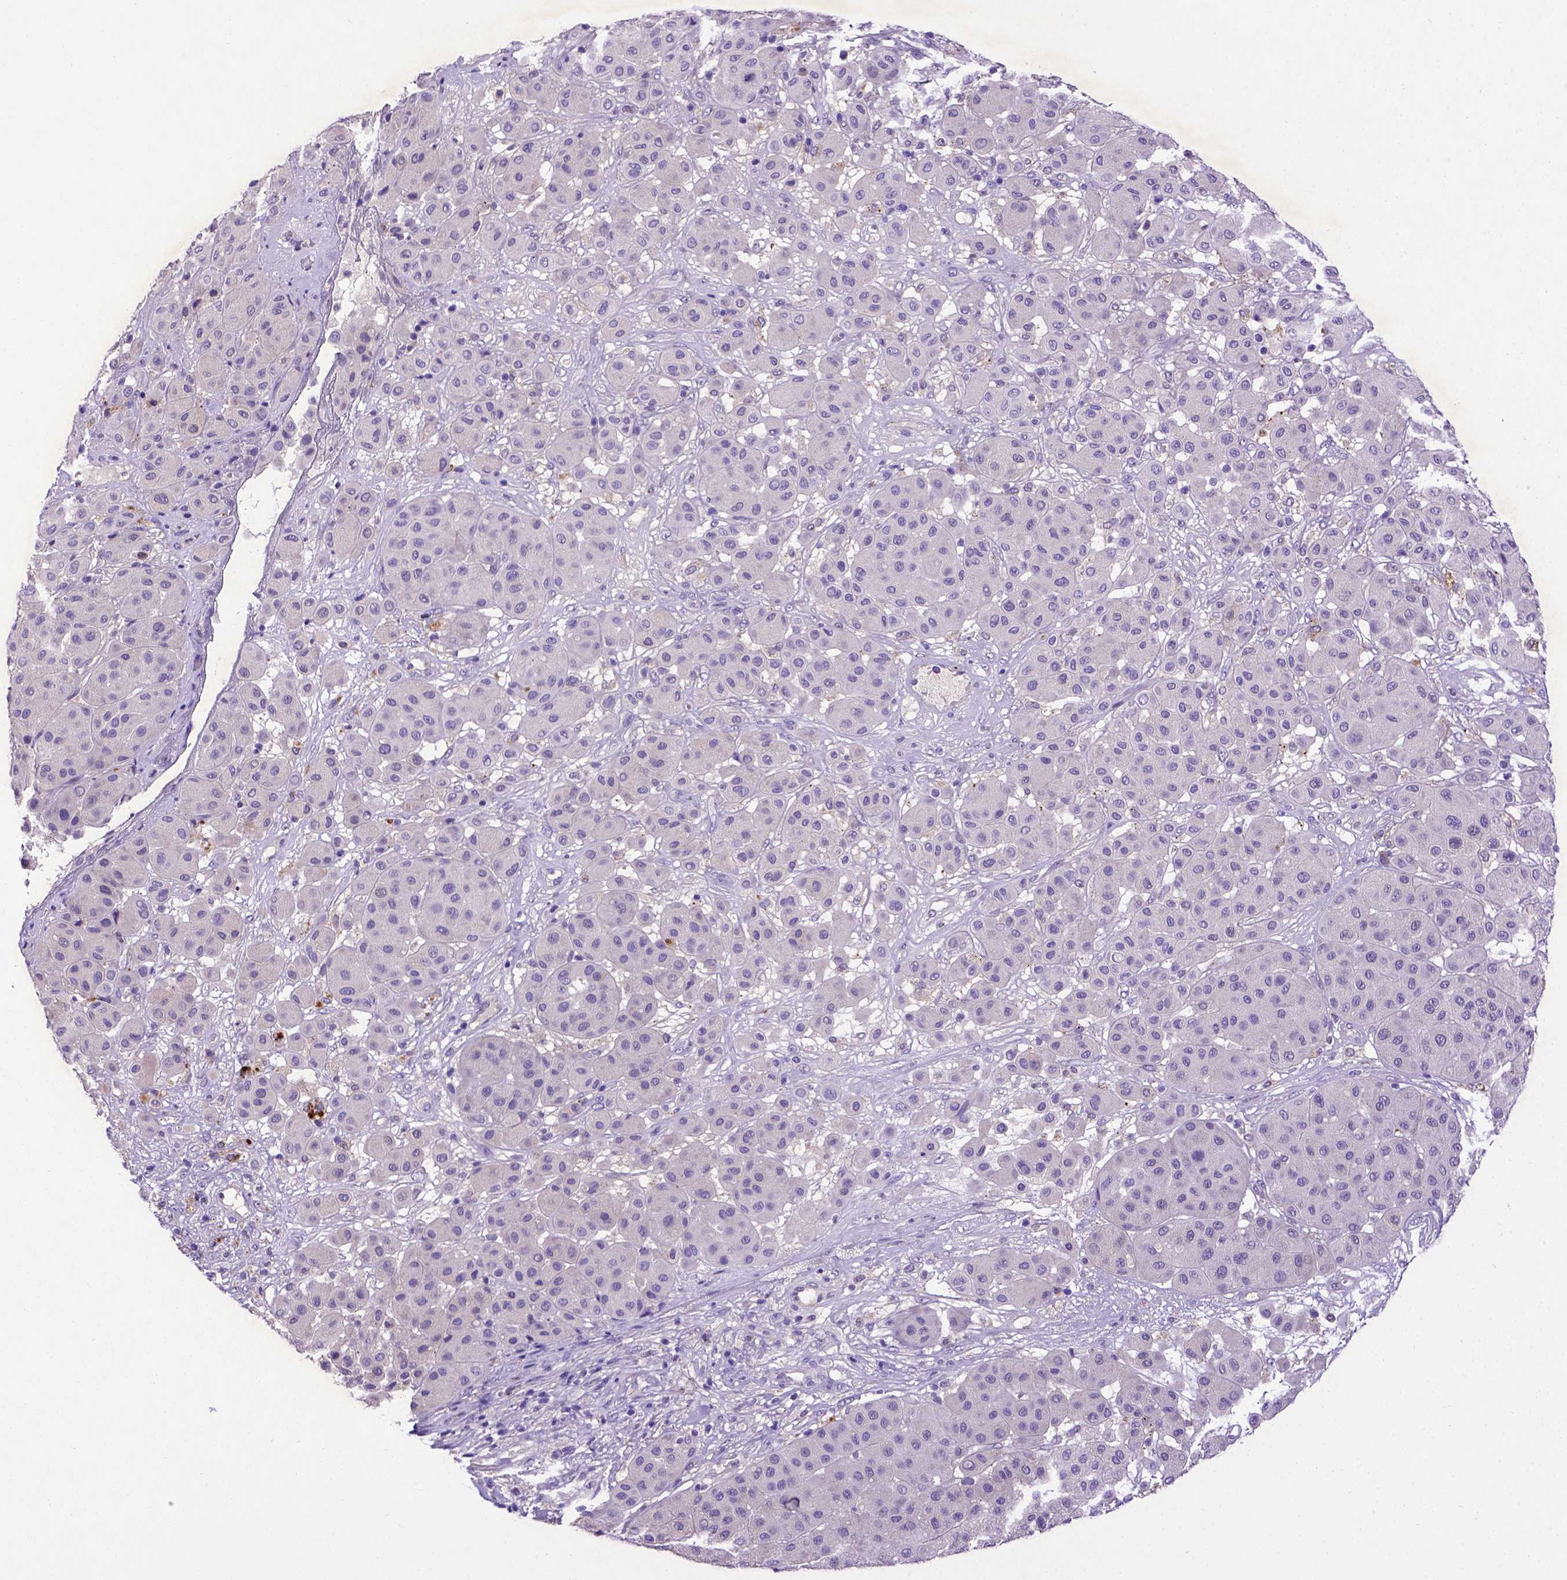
{"staining": {"intensity": "negative", "quantity": "none", "location": "none"}, "tissue": "melanoma", "cell_type": "Tumor cells", "image_type": "cancer", "snomed": [{"axis": "morphology", "description": "Malignant melanoma, Metastatic site"}, {"axis": "topography", "description": "Smooth muscle"}], "caption": "Protein analysis of melanoma shows no significant staining in tumor cells.", "gene": "ADAM12", "patient": {"sex": "male", "age": 41}}